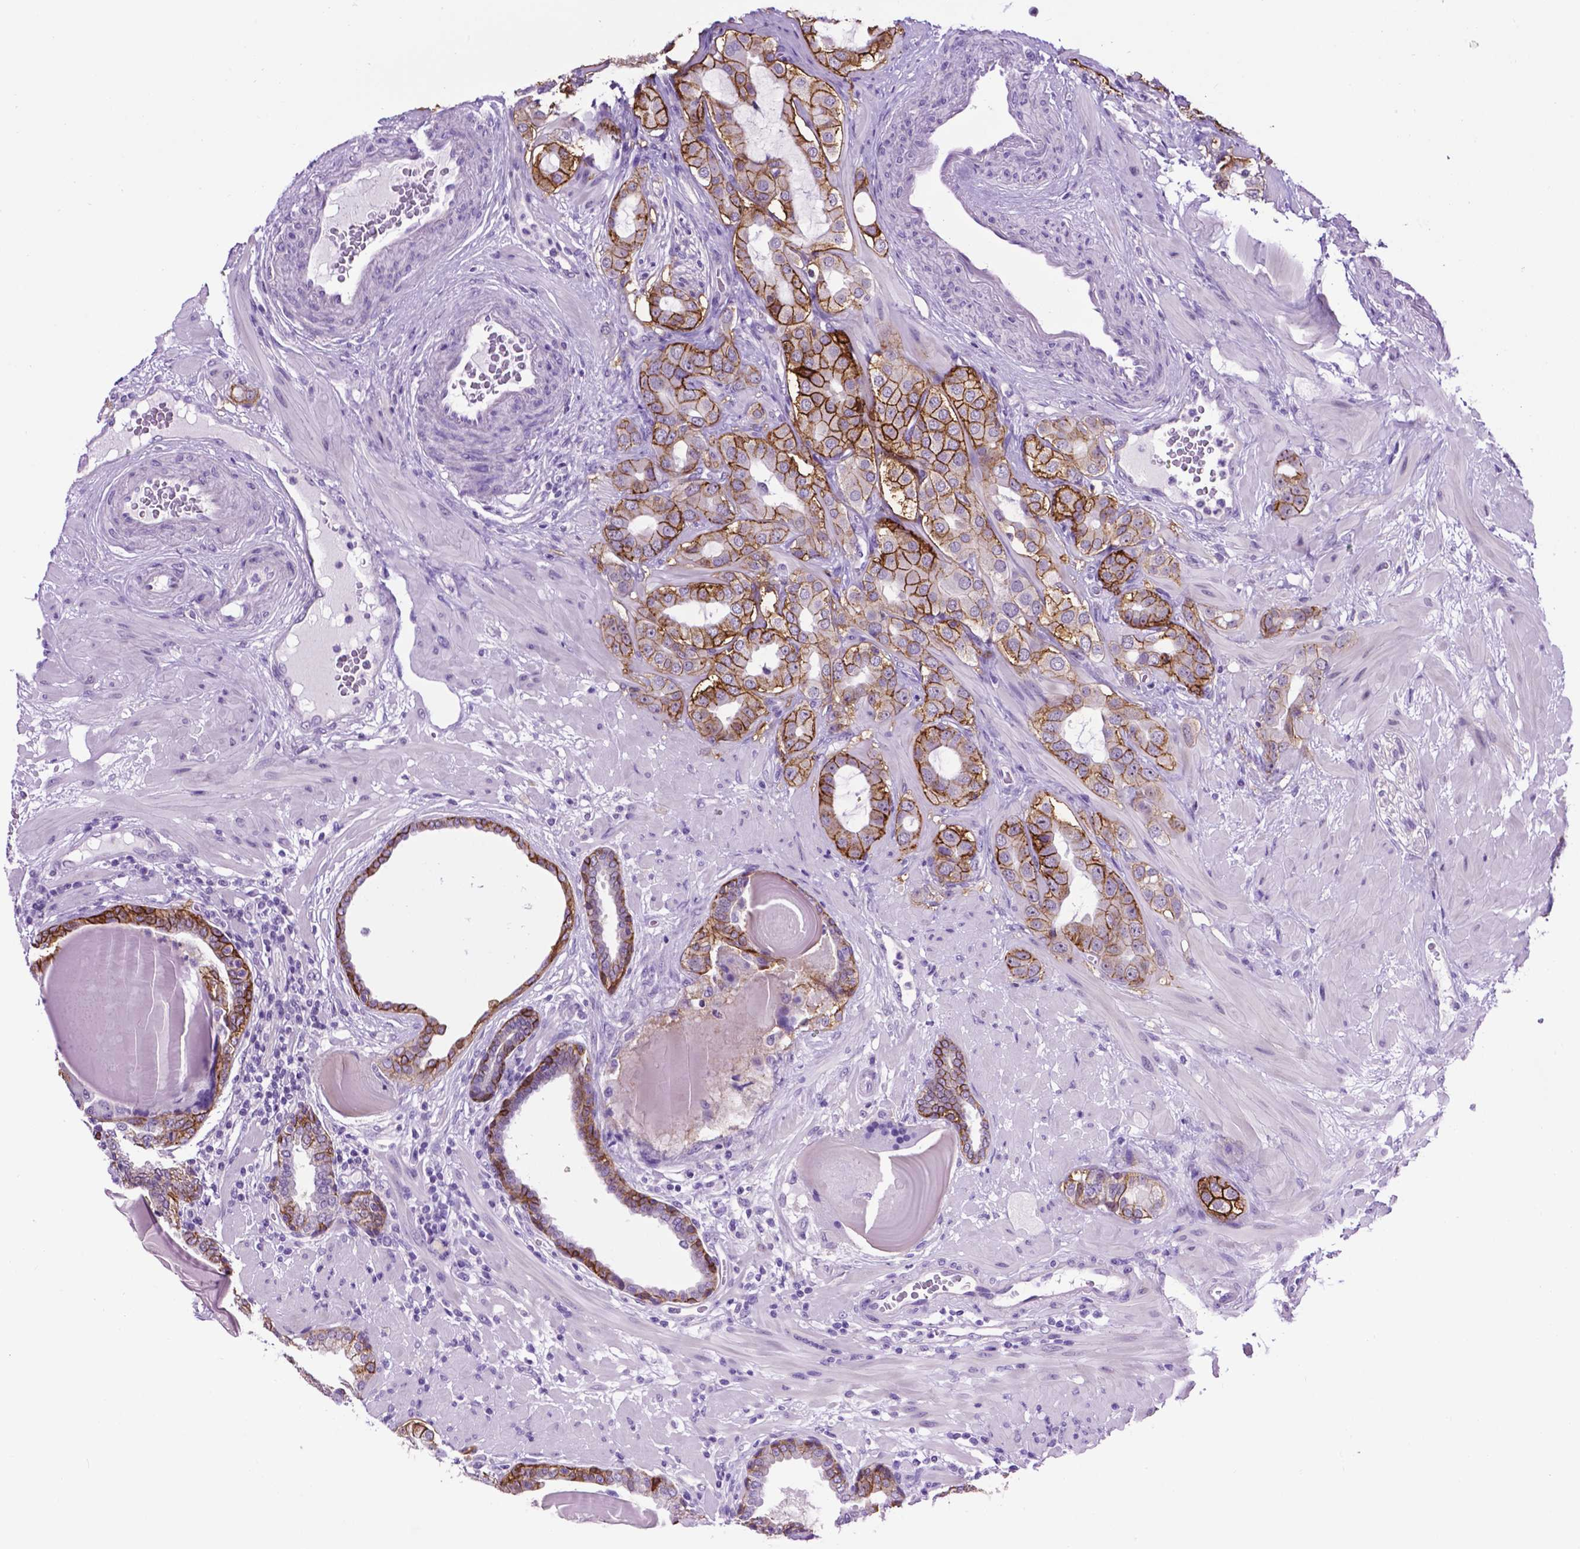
{"staining": {"intensity": "moderate", "quantity": ">75%", "location": "cytoplasmic/membranous"}, "tissue": "prostate cancer", "cell_type": "Tumor cells", "image_type": "cancer", "snomed": [{"axis": "morphology", "description": "Adenocarcinoma, Low grade"}, {"axis": "topography", "description": "Prostate"}], "caption": "This histopathology image reveals immunohistochemistry staining of human prostate cancer, with medium moderate cytoplasmic/membranous expression in approximately >75% of tumor cells.", "gene": "TACSTD2", "patient": {"sex": "male", "age": 57}}